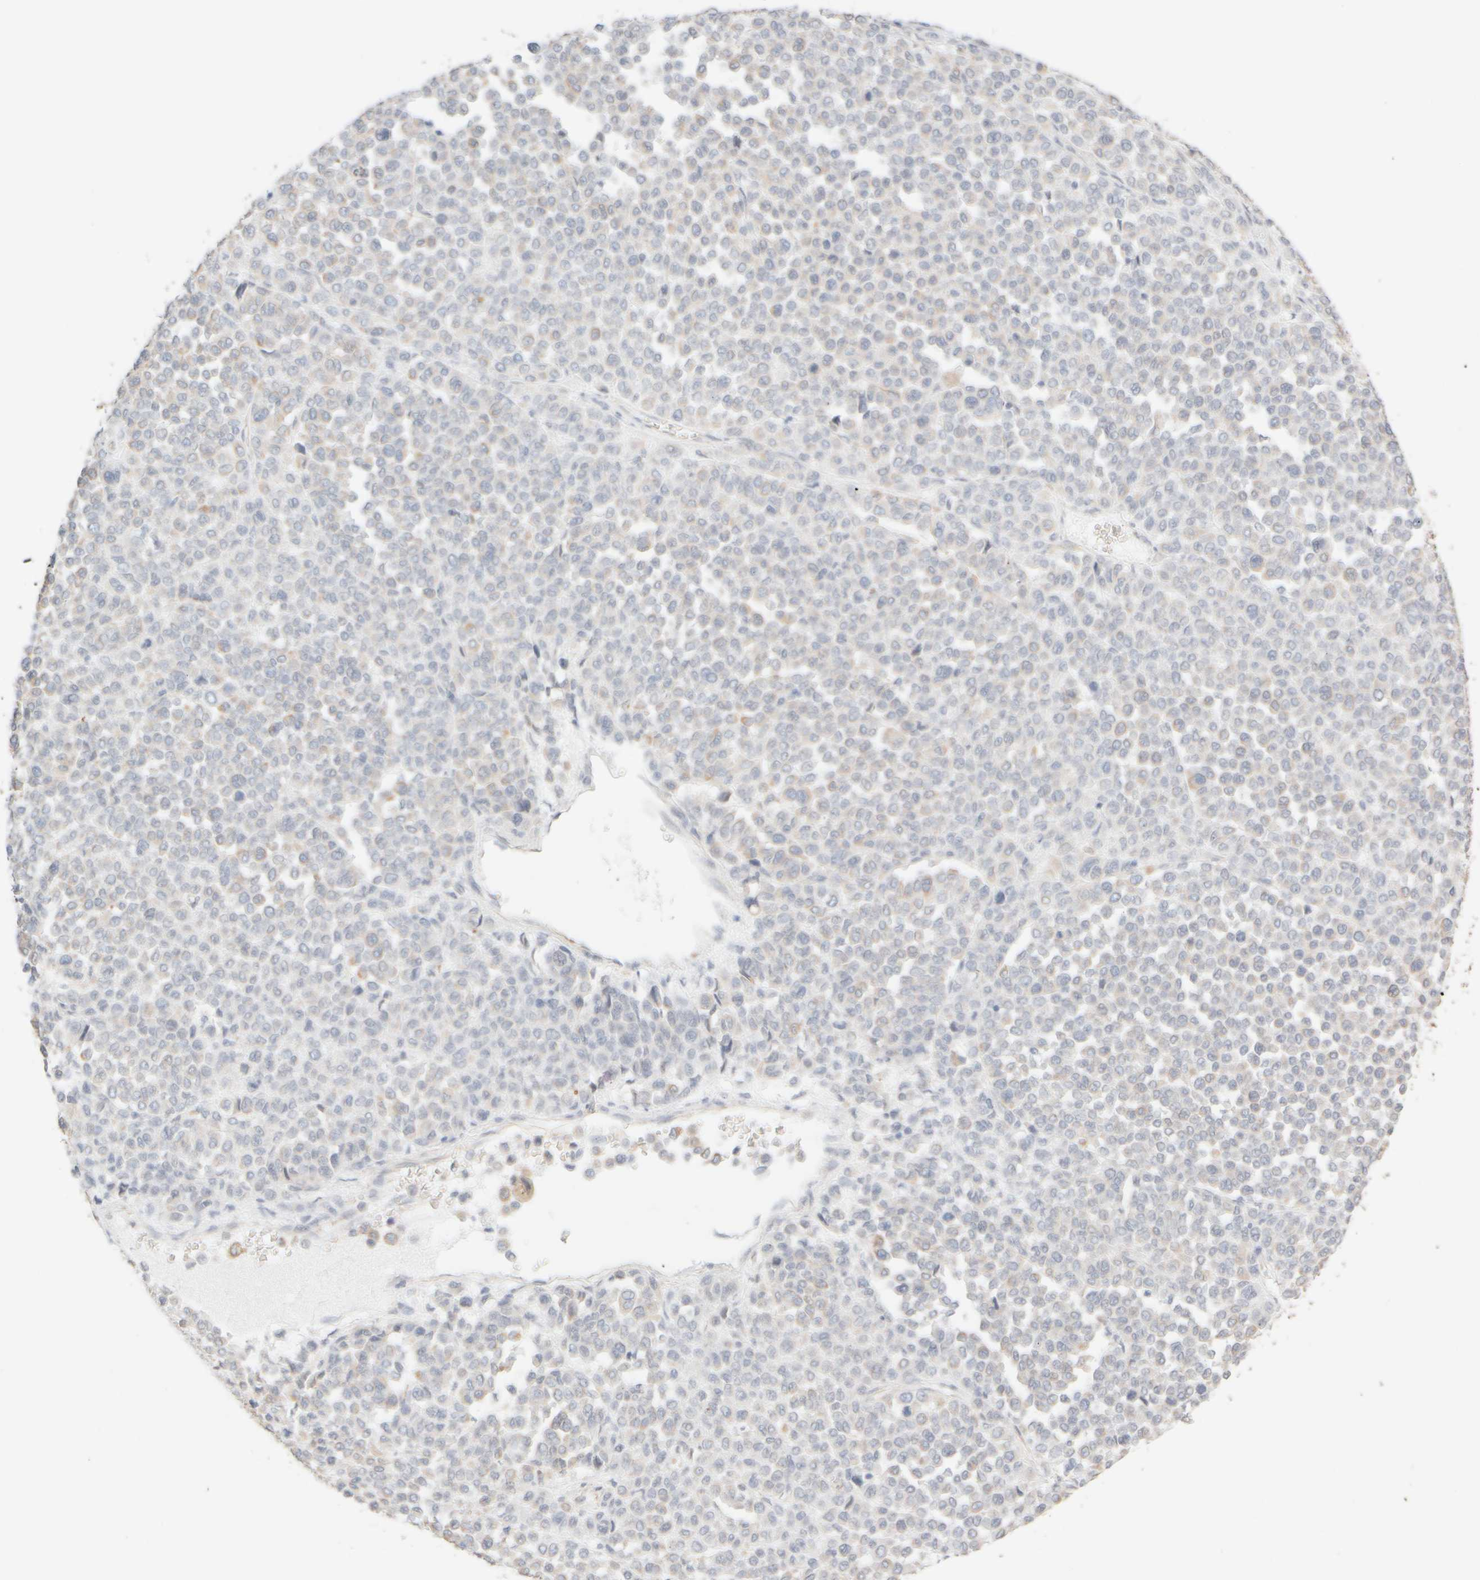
{"staining": {"intensity": "weak", "quantity": "<25%", "location": "cytoplasmic/membranous"}, "tissue": "melanoma", "cell_type": "Tumor cells", "image_type": "cancer", "snomed": [{"axis": "morphology", "description": "Malignant melanoma, Metastatic site"}, {"axis": "topography", "description": "Pancreas"}], "caption": "Image shows no significant protein expression in tumor cells of malignant melanoma (metastatic site).", "gene": "KRT15", "patient": {"sex": "female", "age": 30}}